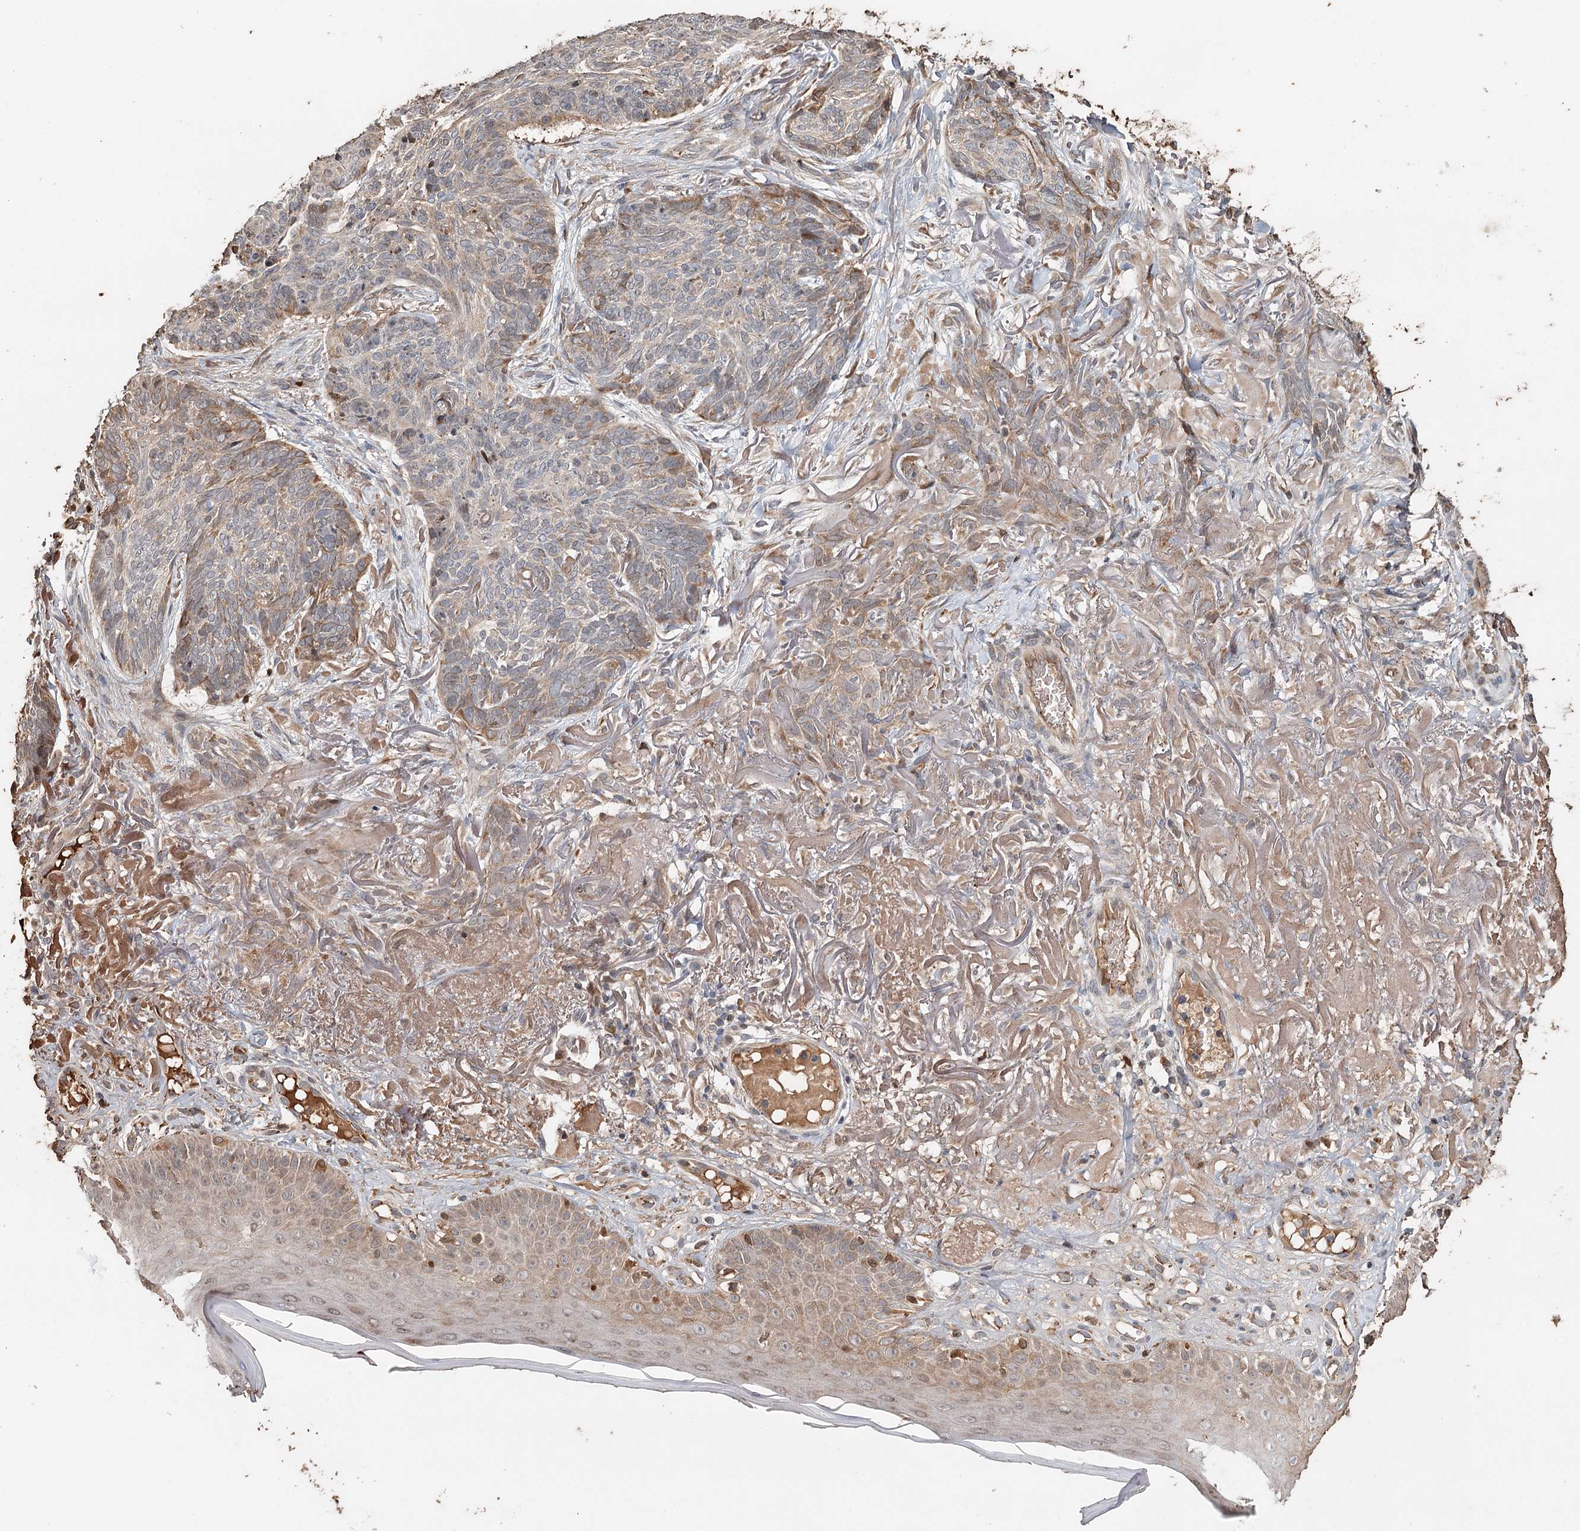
{"staining": {"intensity": "moderate", "quantity": "<25%", "location": "cytoplasmic/membranous"}, "tissue": "skin cancer", "cell_type": "Tumor cells", "image_type": "cancer", "snomed": [{"axis": "morphology", "description": "Normal tissue, NOS"}, {"axis": "morphology", "description": "Basal cell carcinoma"}, {"axis": "topography", "description": "Skin"}], "caption": "The micrograph demonstrates a brown stain indicating the presence of a protein in the cytoplasmic/membranous of tumor cells in skin cancer (basal cell carcinoma). (brown staining indicates protein expression, while blue staining denotes nuclei).", "gene": "SYVN1", "patient": {"sex": "male", "age": 66}}